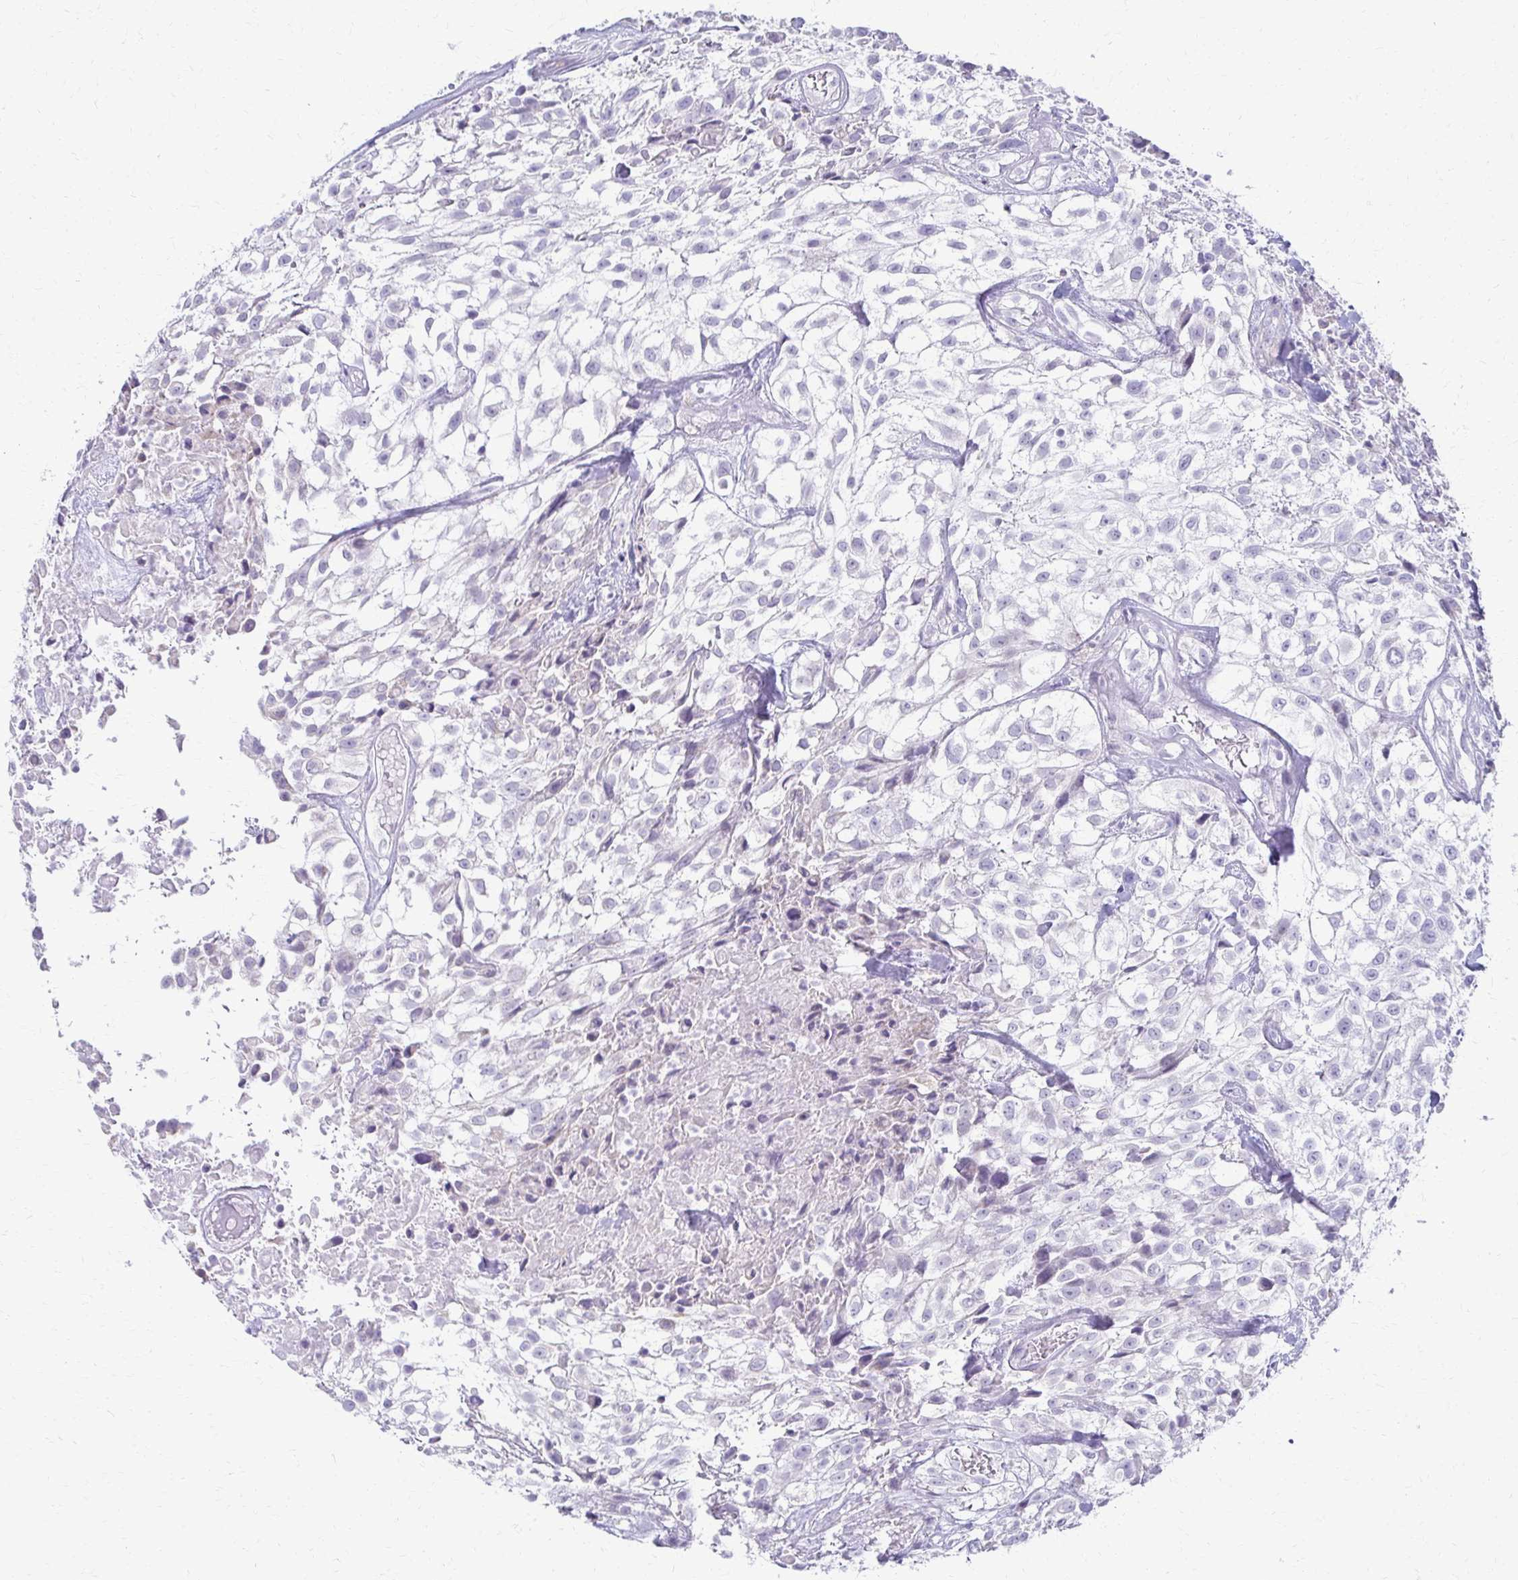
{"staining": {"intensity": "negative", "quantity": "none", "location": "none"}, "tissue": "urothelial cancer", "cell_type": "Tumor cells", "image_type": "cancer", "snomed": [{"axis": "morphology", "description": "Urothelial carcinoma, High grade"}, {"axis": "topography", "description": "Urinary bladder"}], "caption": "Urothelial carcinoma (high-grade) was stained to show a protein in brown. There is no significant positivity in tumor cells.", "gene": "FCGR2B", "patient": {"sex": "male", "age": 56}}